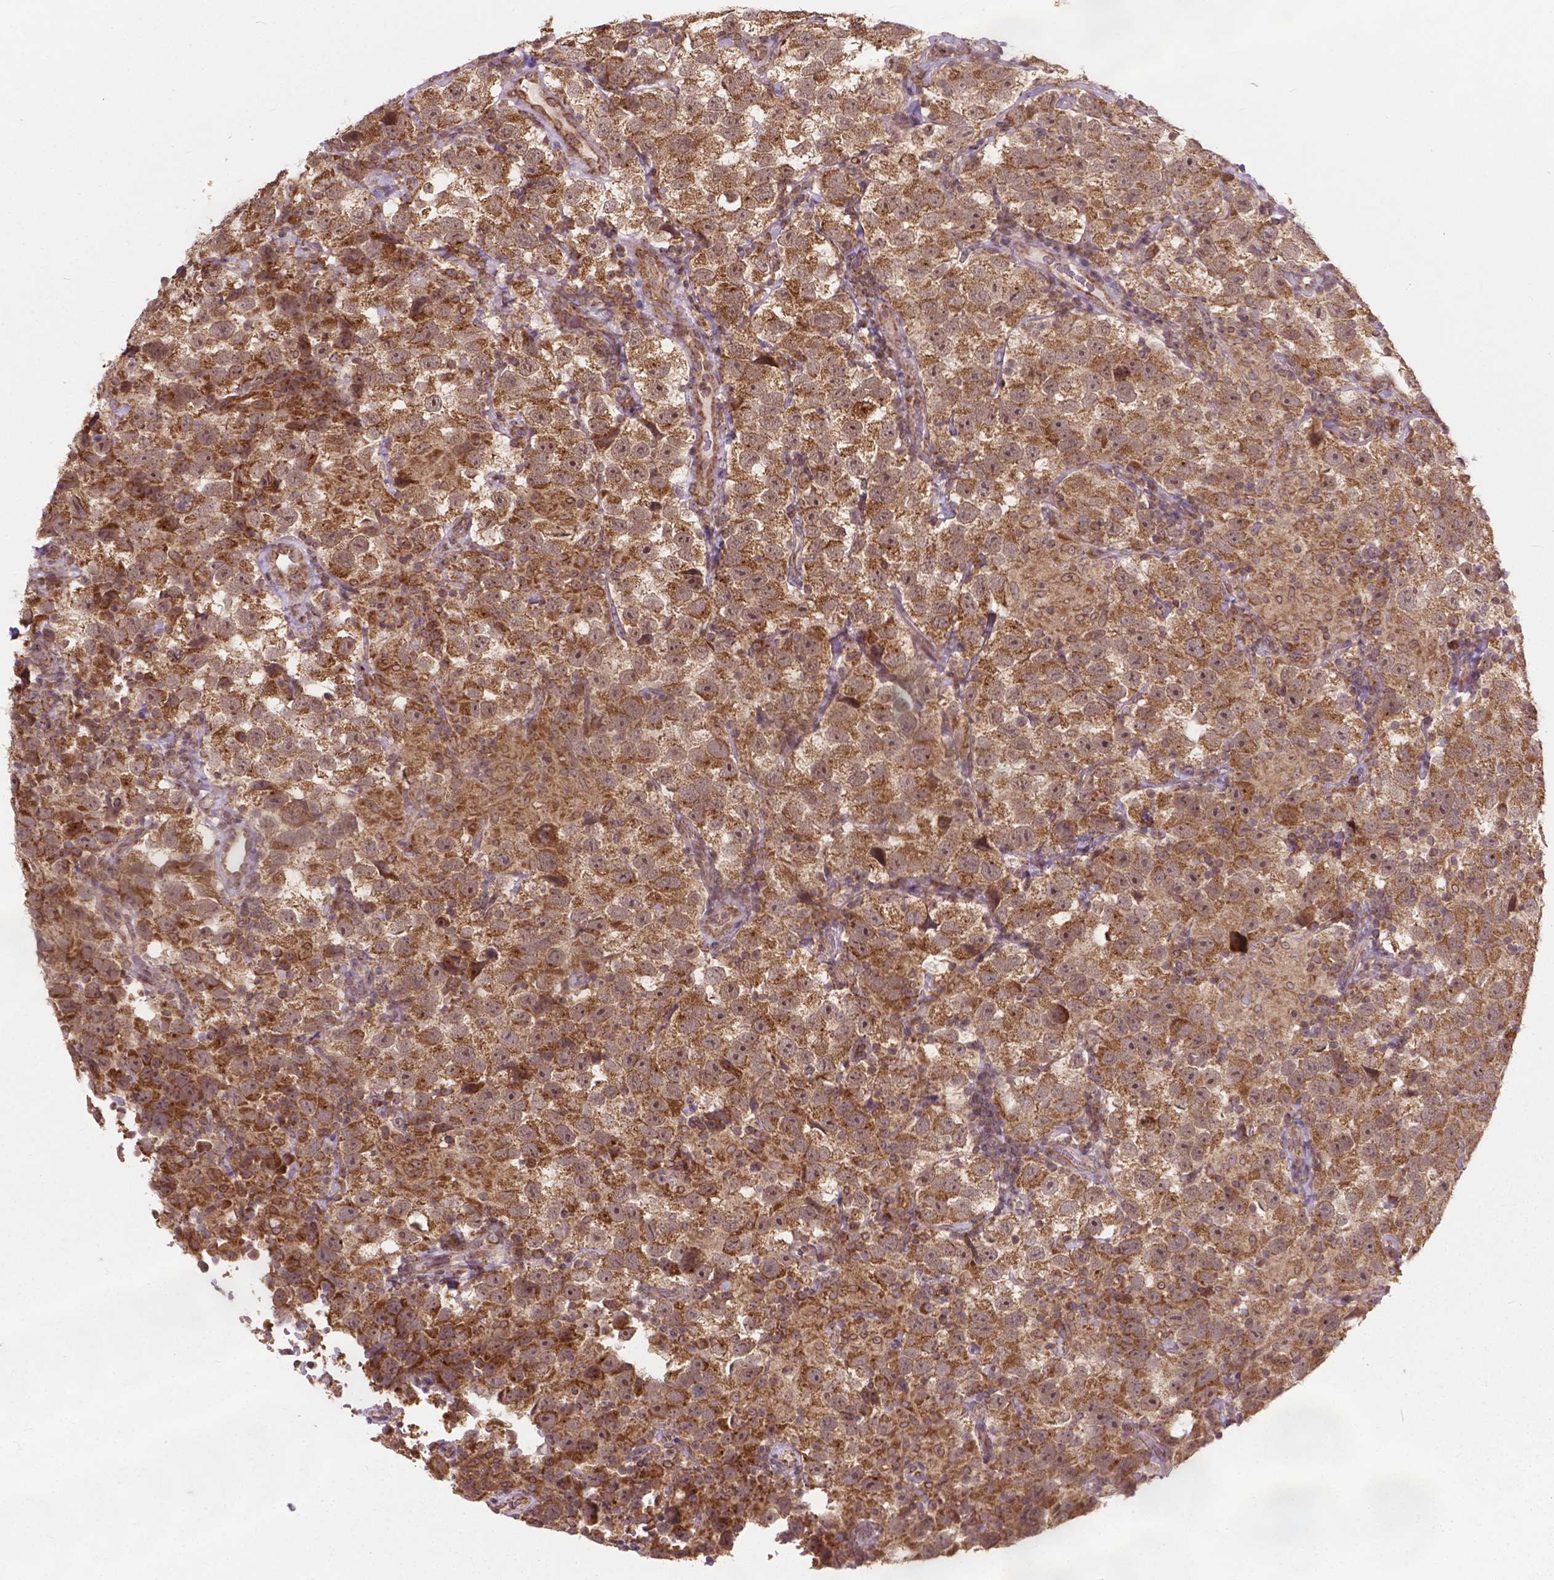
{"staining": {"intensity": "moderate", "quantity": ">75%", "location": "cytoplasmic/membranous,nuclear"}, "tissue": "testis cancer", "cell_type": "Tumor cells", "image_type": "cancer", "snomed": [{"axis": "morphology", "description": "Seminoma, NOS"}, {"axis": "topography", "description": "Testis"}], "caption": "Immunohistochemistry photomicrograph of testis seminoma stained for a protein (brown), which shows medium levels of moderate cytoplasmic/membranous and nuclear staining in about >75% of tumor cells.", "gene": "MRPL33", "patient": {"sex": "male", "age": 26}}